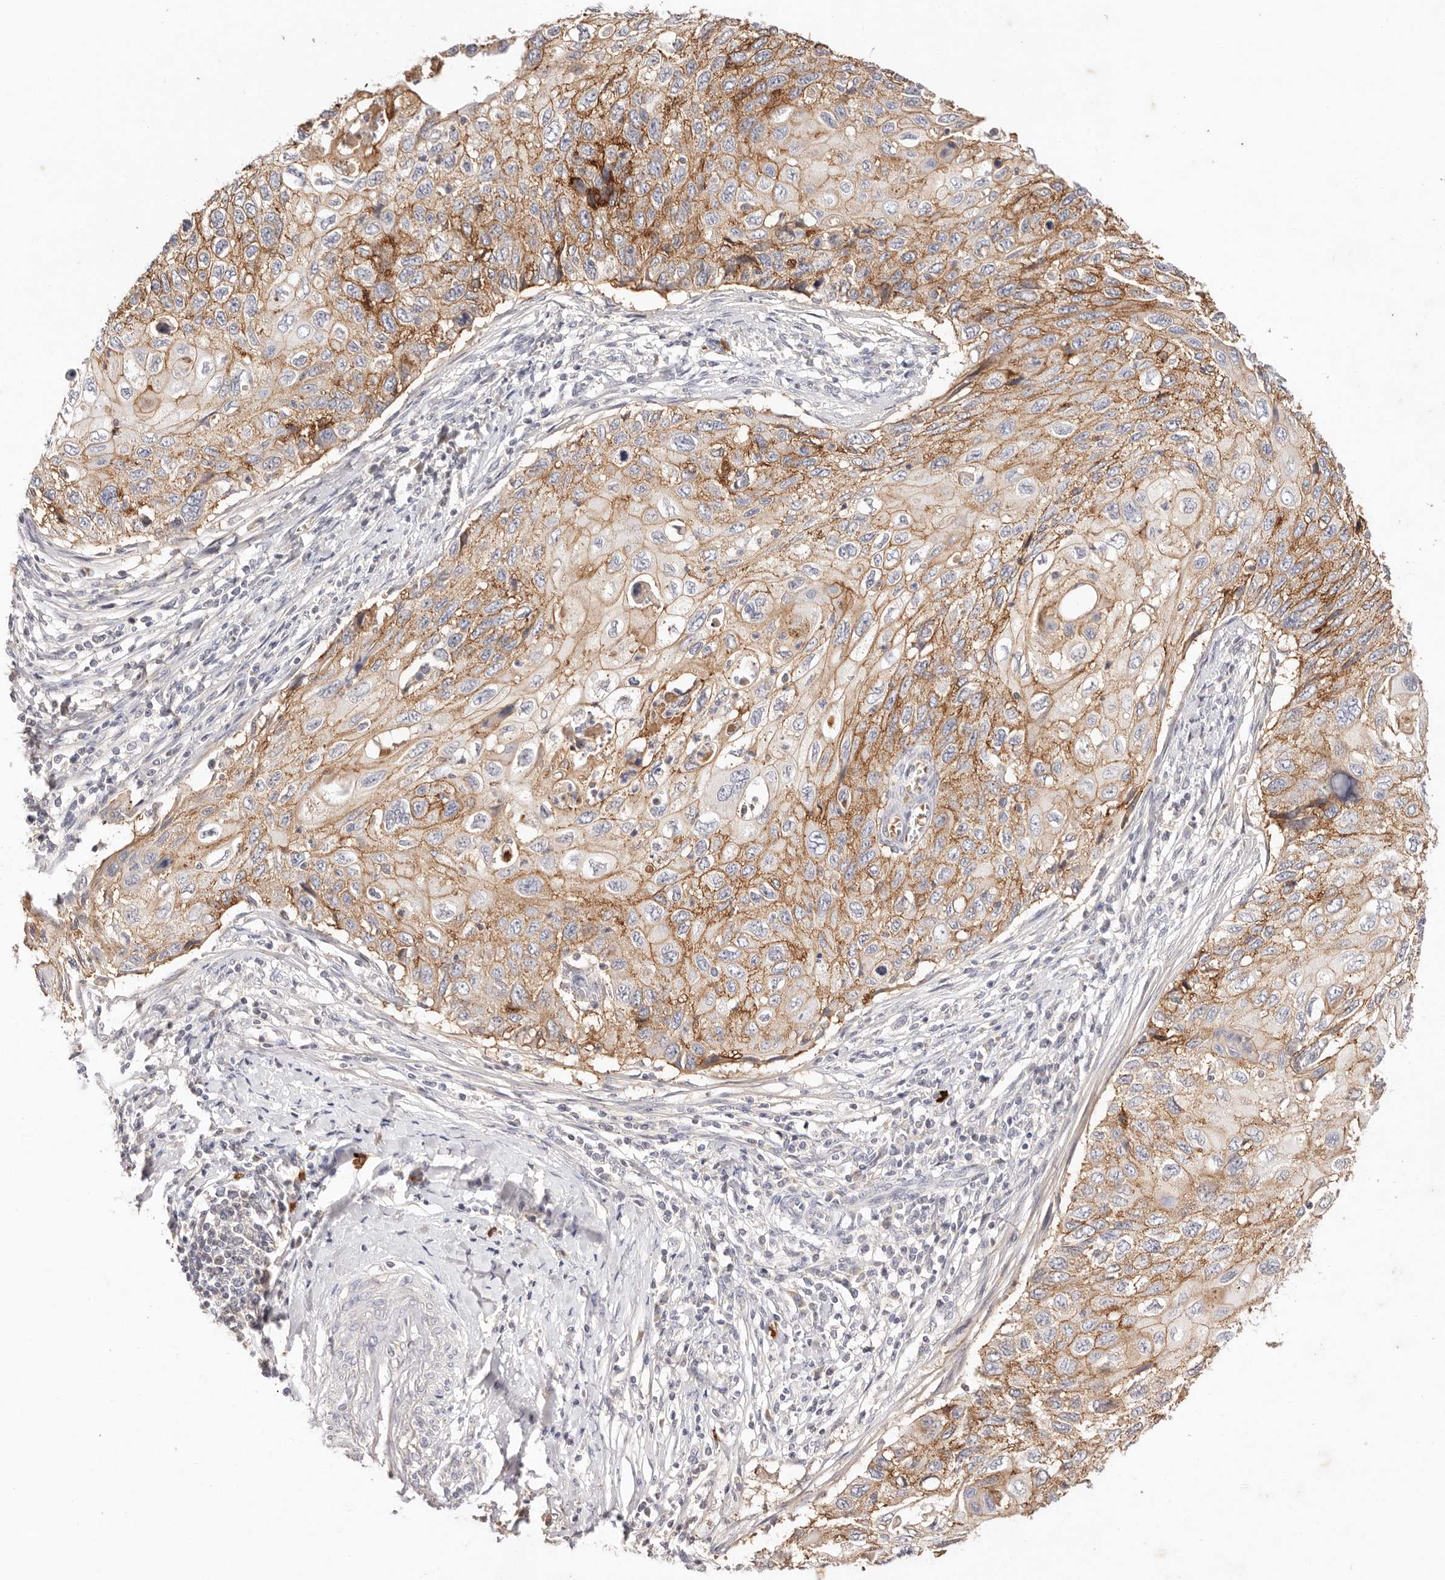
{"staining": {"intensity": "moderate", "quantity": ">75%", "location": "cytoplasmic/membranous"}, "tissue": "cervical cancer", "cell_type": "Tumor cells", "image_type": "cancer", "snomed": [{"axis": "morphology", "description": "Squamous cell carcinoma, NOS"}, {"axis": "topography", "description": "Cervix"}], "caption": "Squamous cell carcinoma (cervical) was stained to show a protein in brown. There is medium levels of moderate cytoplasmic/membranous expression in approximately >75% of tumor cells.", "gene": "CXADR", "patient": {"sex": "female", "age": 70}}